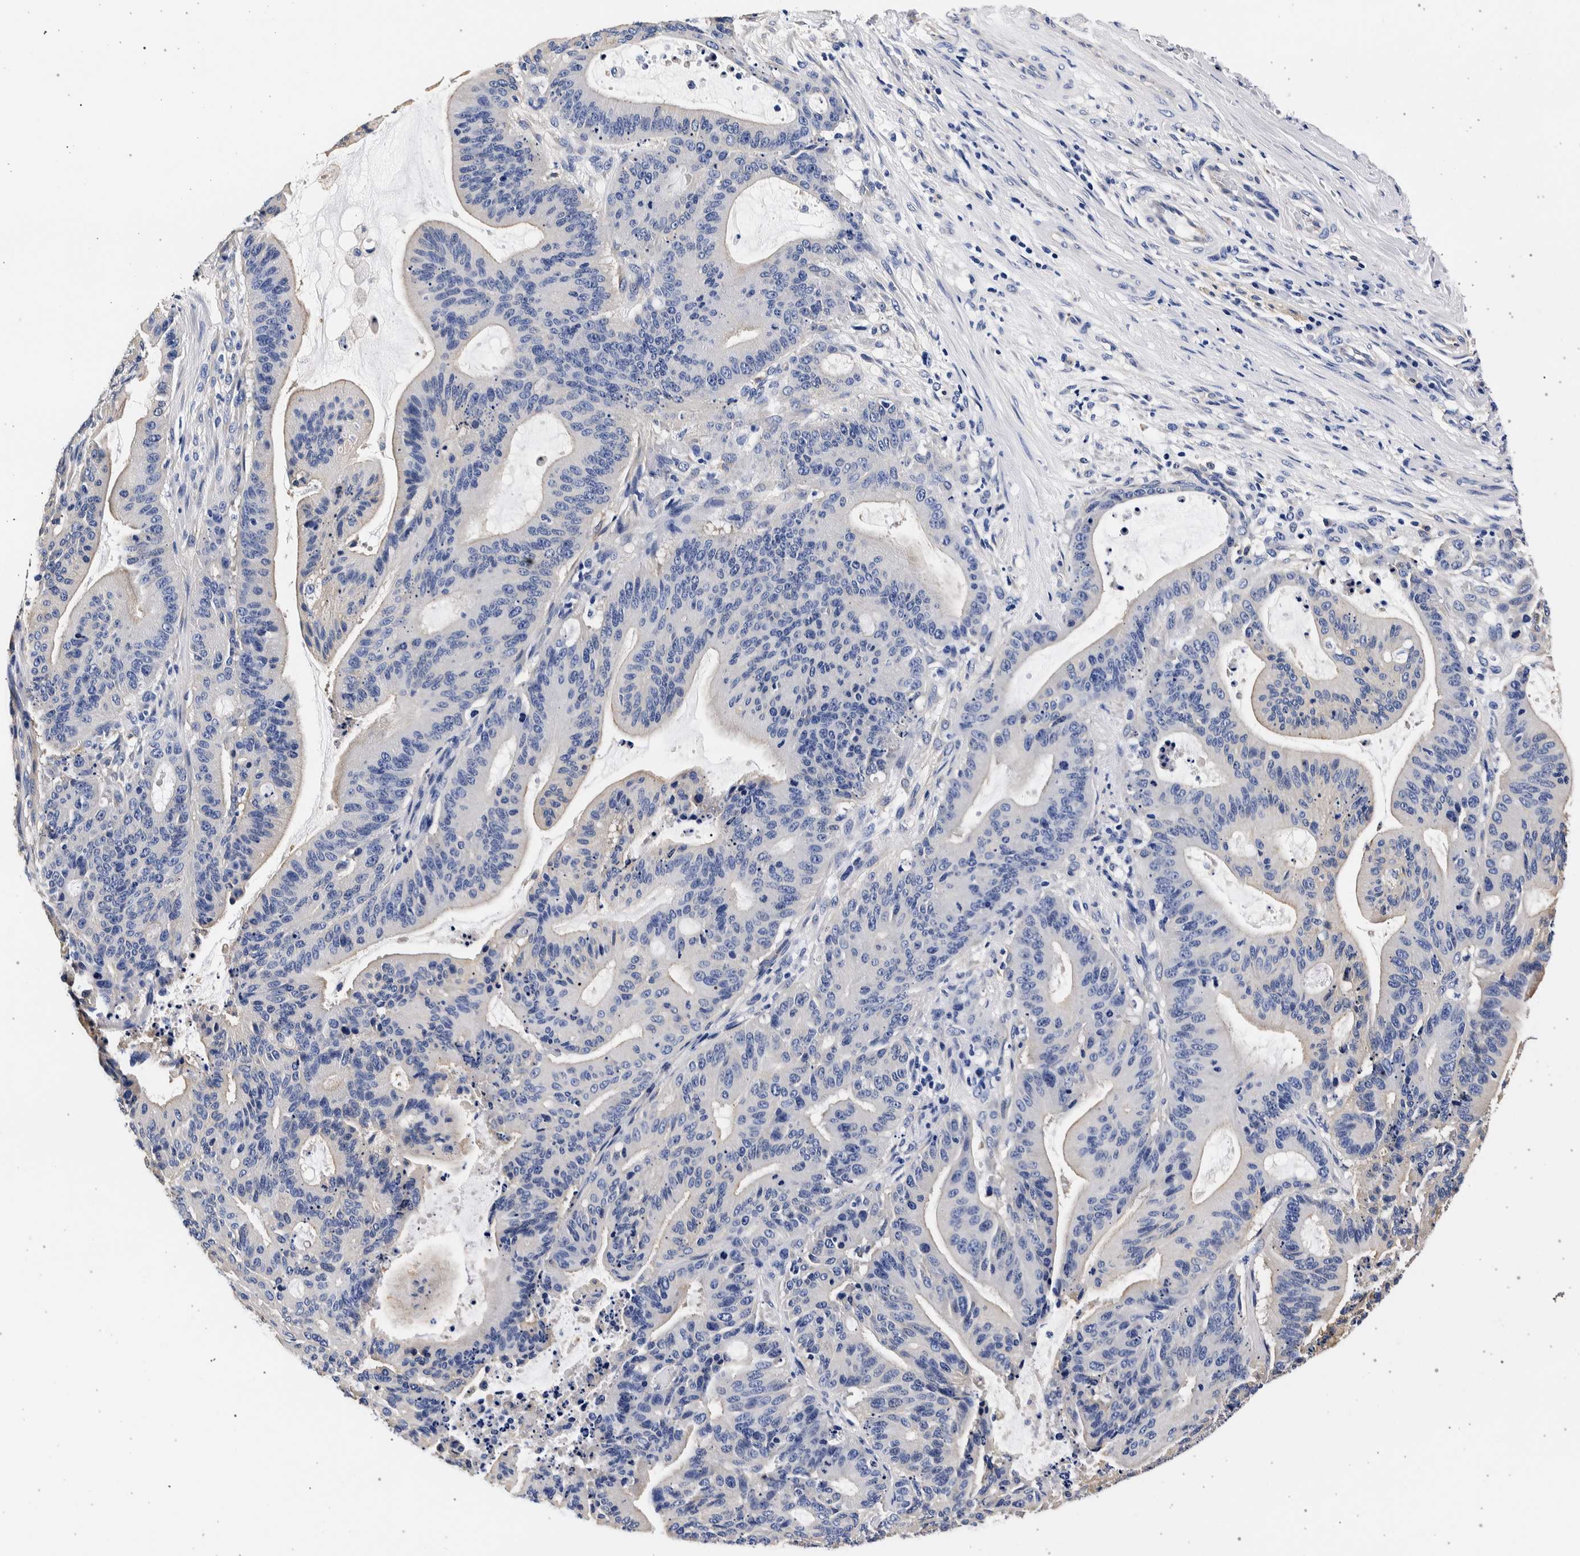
{"staining": {"intensity": "negative", "quantity": "none", "location": "none"}, "tissue": "liver cancer", "cell_type": "Tumor cells", "image_type": "cancer", "snomed": [{"axis": "morphology", "description": "Normal tissue, NOS"}, {"axis": "morphology", "description": "Cholangiocarcinoma"}, {"axis": "topography", "description": "Liver"}, {"axis": "topography", "description": "Peripheral nerve tissue"}], "caption": "This is an immunohistochemistry (IHC) histopathology image of human liver cancer. There is no positivity in tumor cells.", "gene": "NIBAN2", "patient": {"sex": "female", "age": 73}}